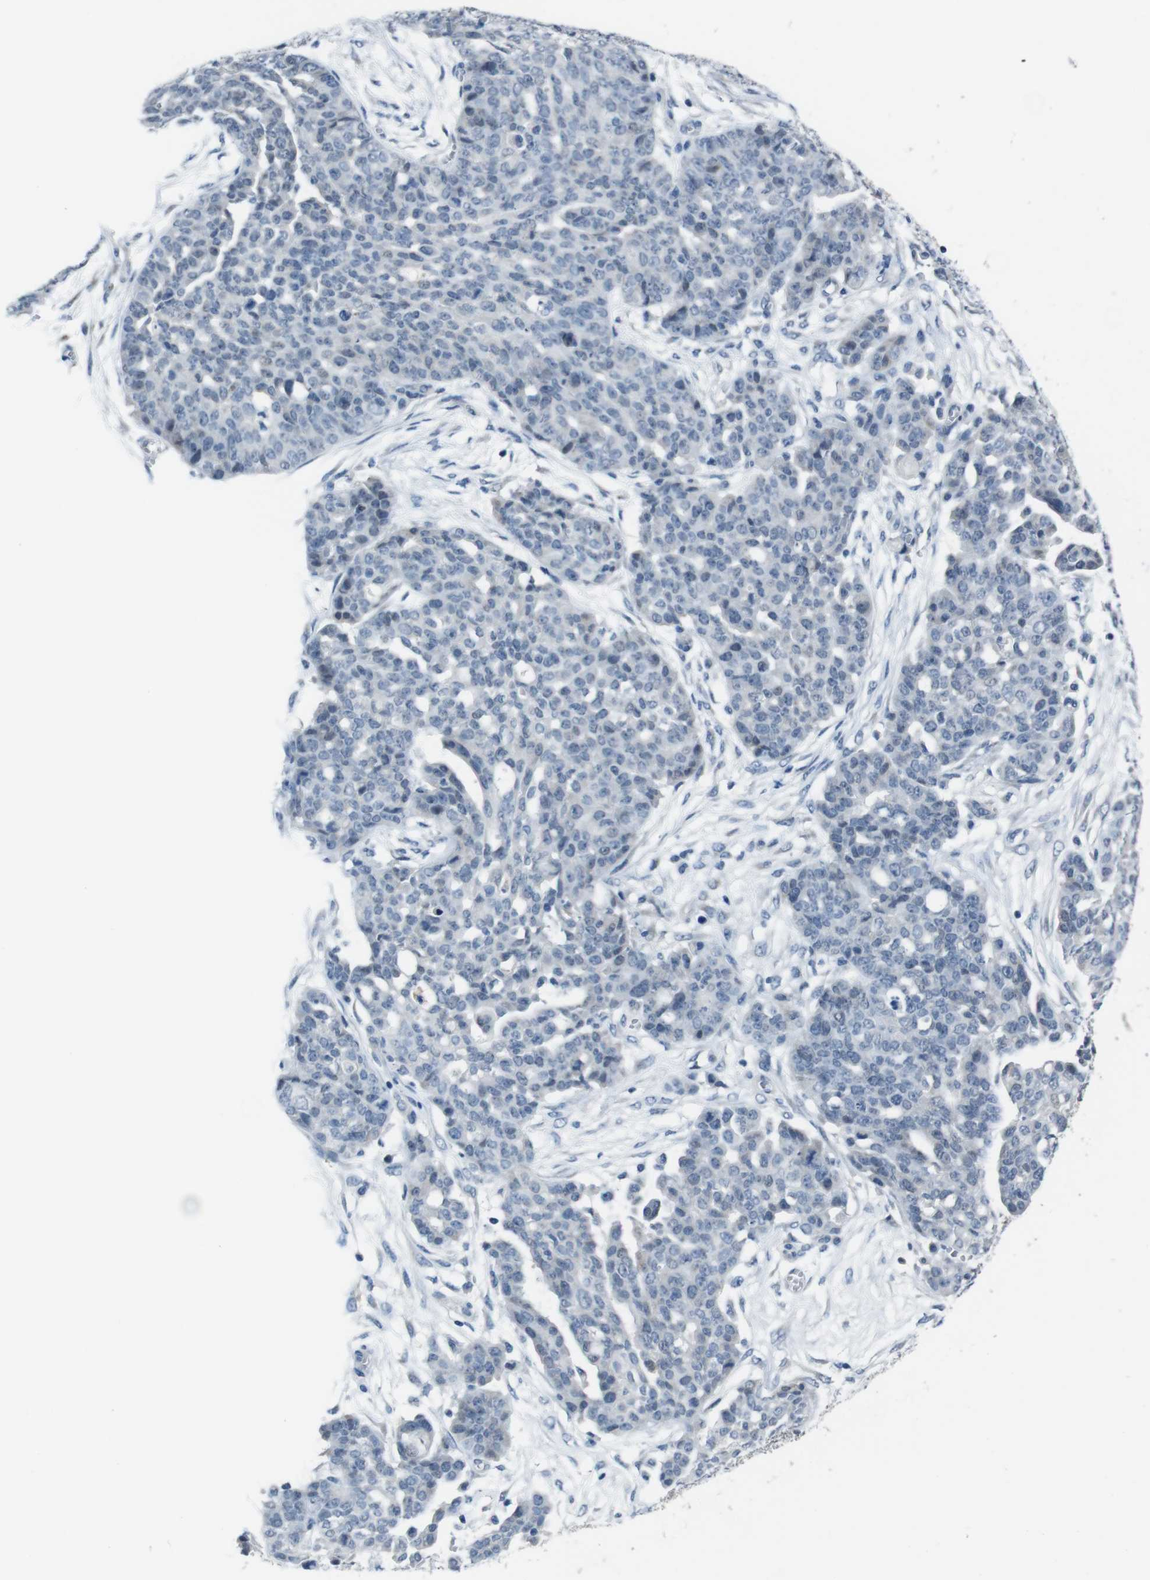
{"staining": {"intensity": "negative", "quantity": "none", "location": "none"}, "tissue": "ovarian cancer", "cell_type": "Tumor cells", "image_type": "cancer", "snomed": [{"axis": "morphology", "description": "Cystadenocarcinoma, serous, NOS"}, {"axis": "topography", "description": "Soft tissue"}, {"axis": "topography", "description": "Ovary"}], "caption": "Protein analysis of ovarian cancer (serous cystadenocarcinoma) shows no significant positivity in tumor cells.", "gene": "CDHR2", "patient": {"sex": "female", "age": 57}}